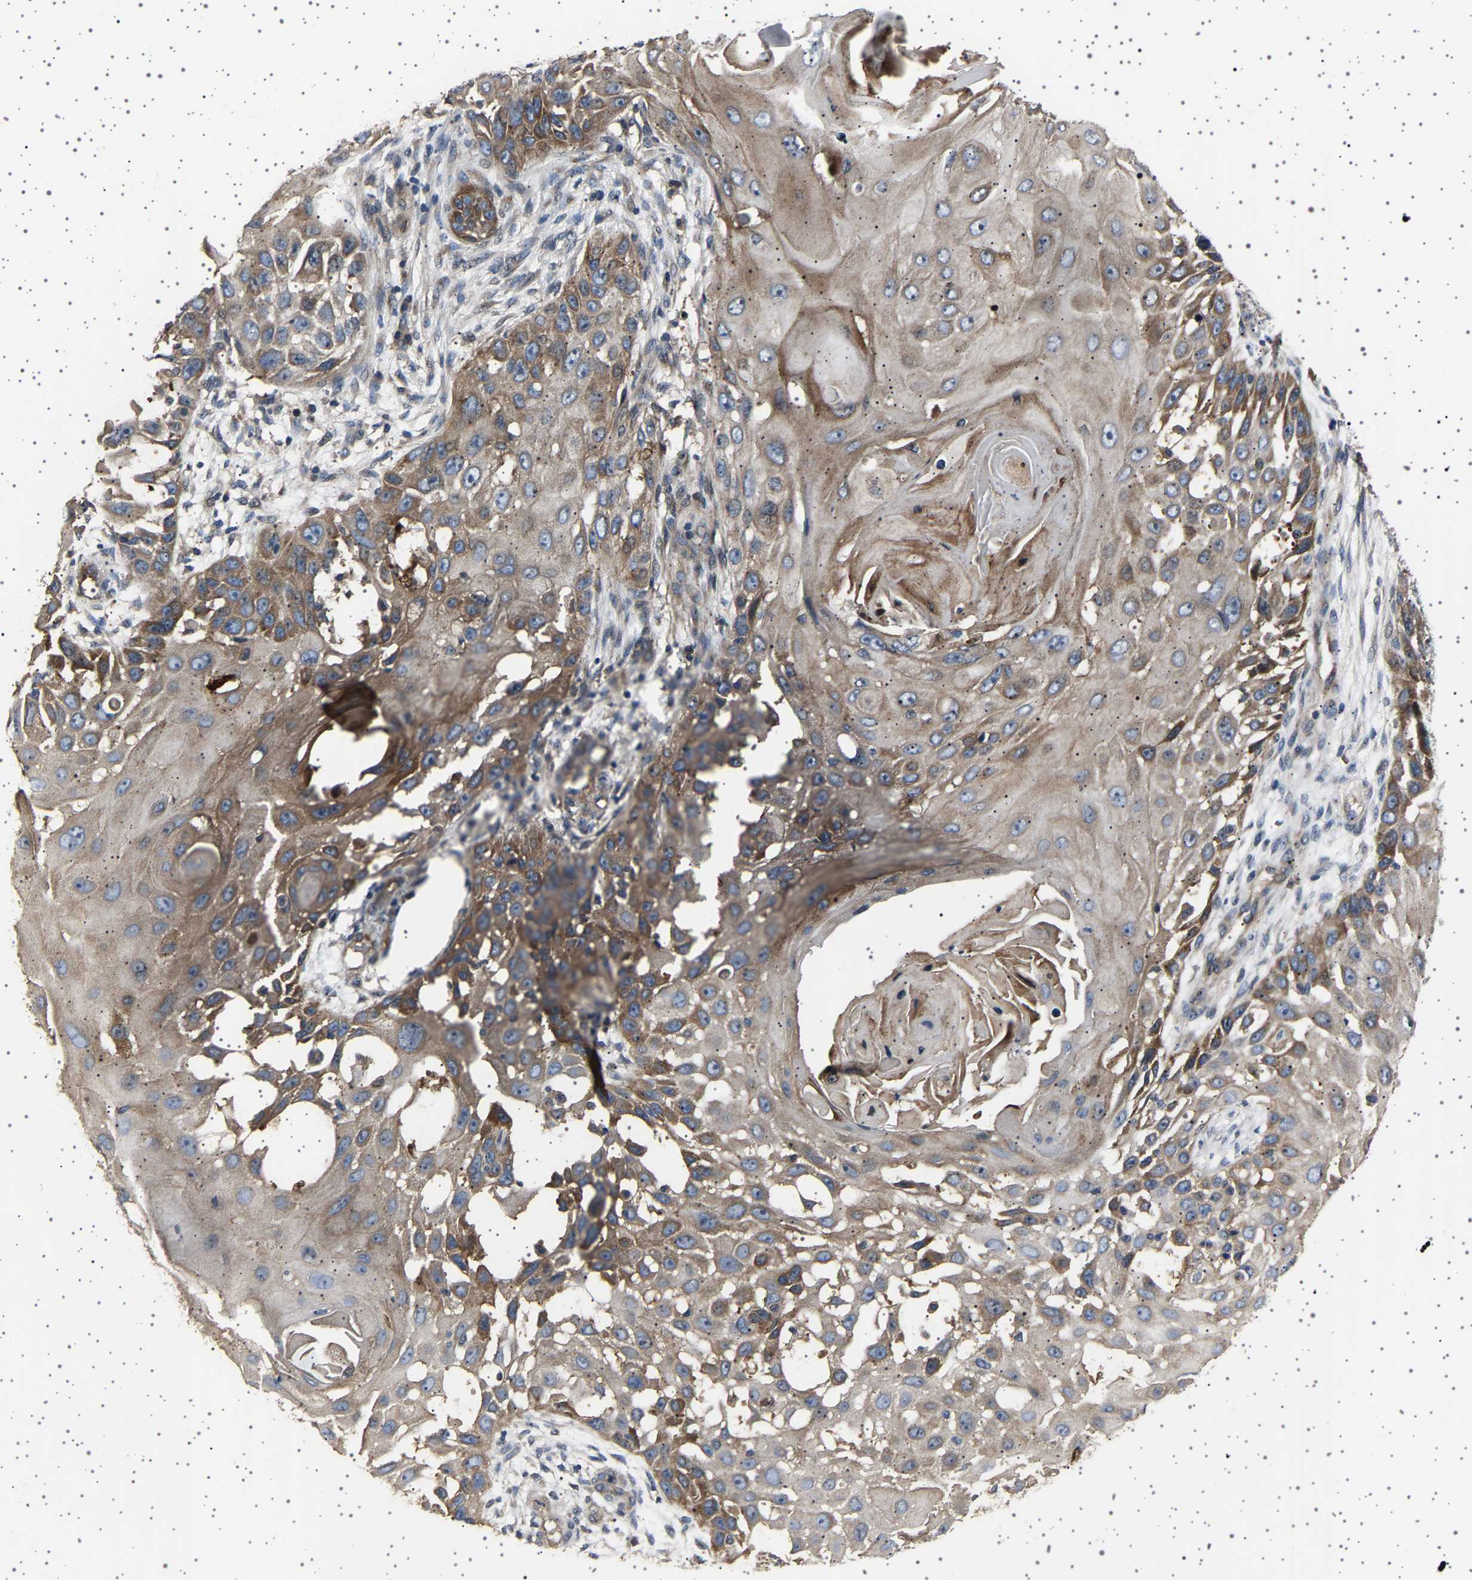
{"staining": {"intensity": "moderate", "quantity": "25%-75%", "location": "cytoplasmic/membranous"}, "tissue": "skin cancer", "cell_type": "Tumor cells", "image_type": "cancer", "snomed": [{"axis": "morphology", "description": "Squamous cell carcinoma, NOS"}, {"axis": "topography", "description": "Skin"}], "caption": "The immunohistochemical stain highlights moderate cytoplasmic/membranous staining in tumor cells of skin squamous cell carcinoma tissue. (DAB (3,3'-diaminobenzidine) IHC, brown staining for protein, blue staining for nuclei).", "gene": "NCKAP1", "patient": {"sex": "female", "age": 44}}